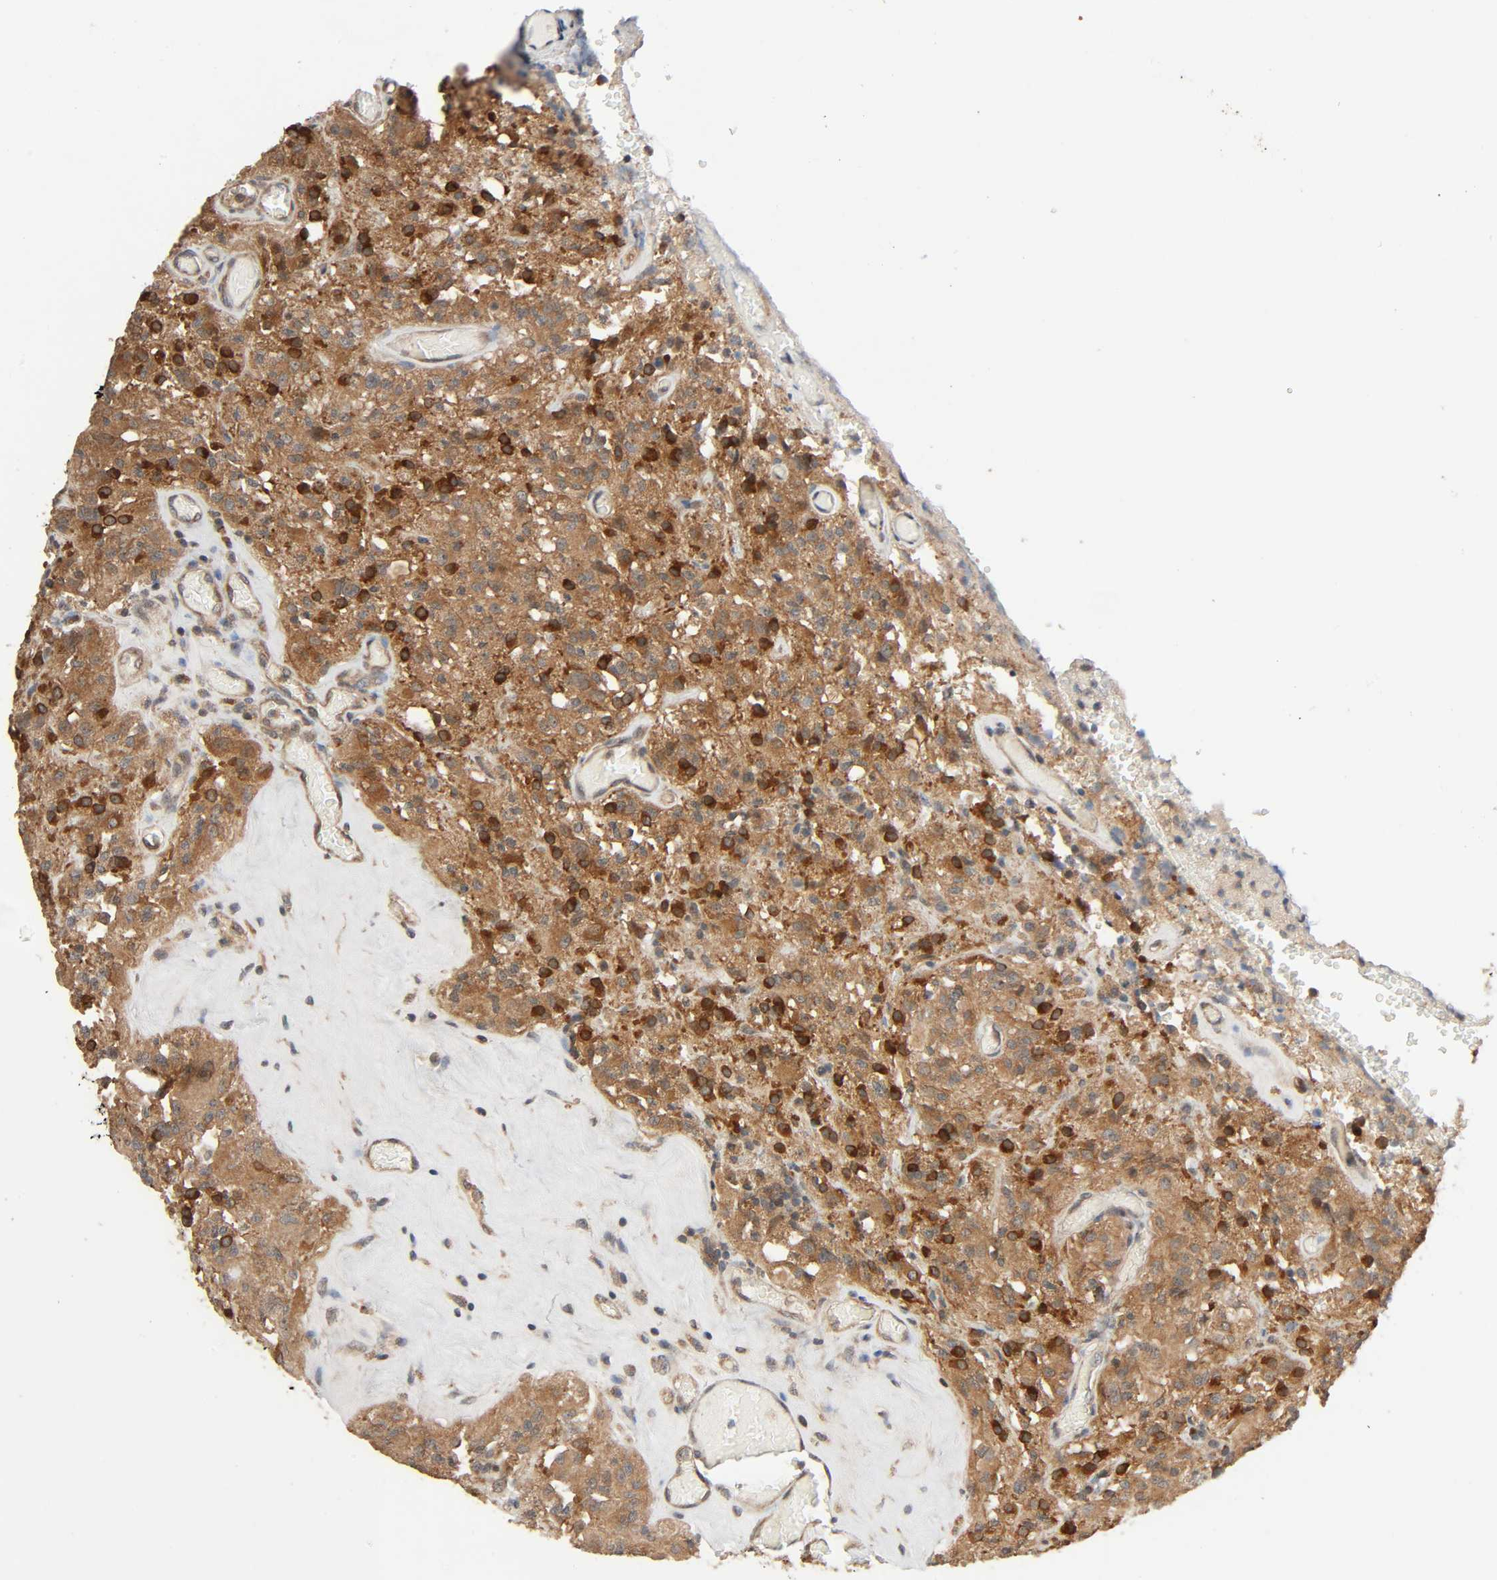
{"staining": {"intensity": "moderate", "quantity": ">75%", "location": "cytoplasmic/membranous"}, "tissue": "glioma", "cell_type": "Tumor cells", "image_type": "cancer", "snomed": [{"axis": "morphology", "description": "Normal tissue, NOS"}, {"axis": "morphology", "description": "Glioma, malignant, High grade"}, {"axis": "topography", "description": "Cerebral cortex"}], "caption": "A photomicrograph of human malignant glioma (high-grade) stained for a protein shows moderate cytoplasmic/membranous brown staining in tumor cells.", "gene": "PPP2R1B", "patient": {"sex": "male", "age": 56}}